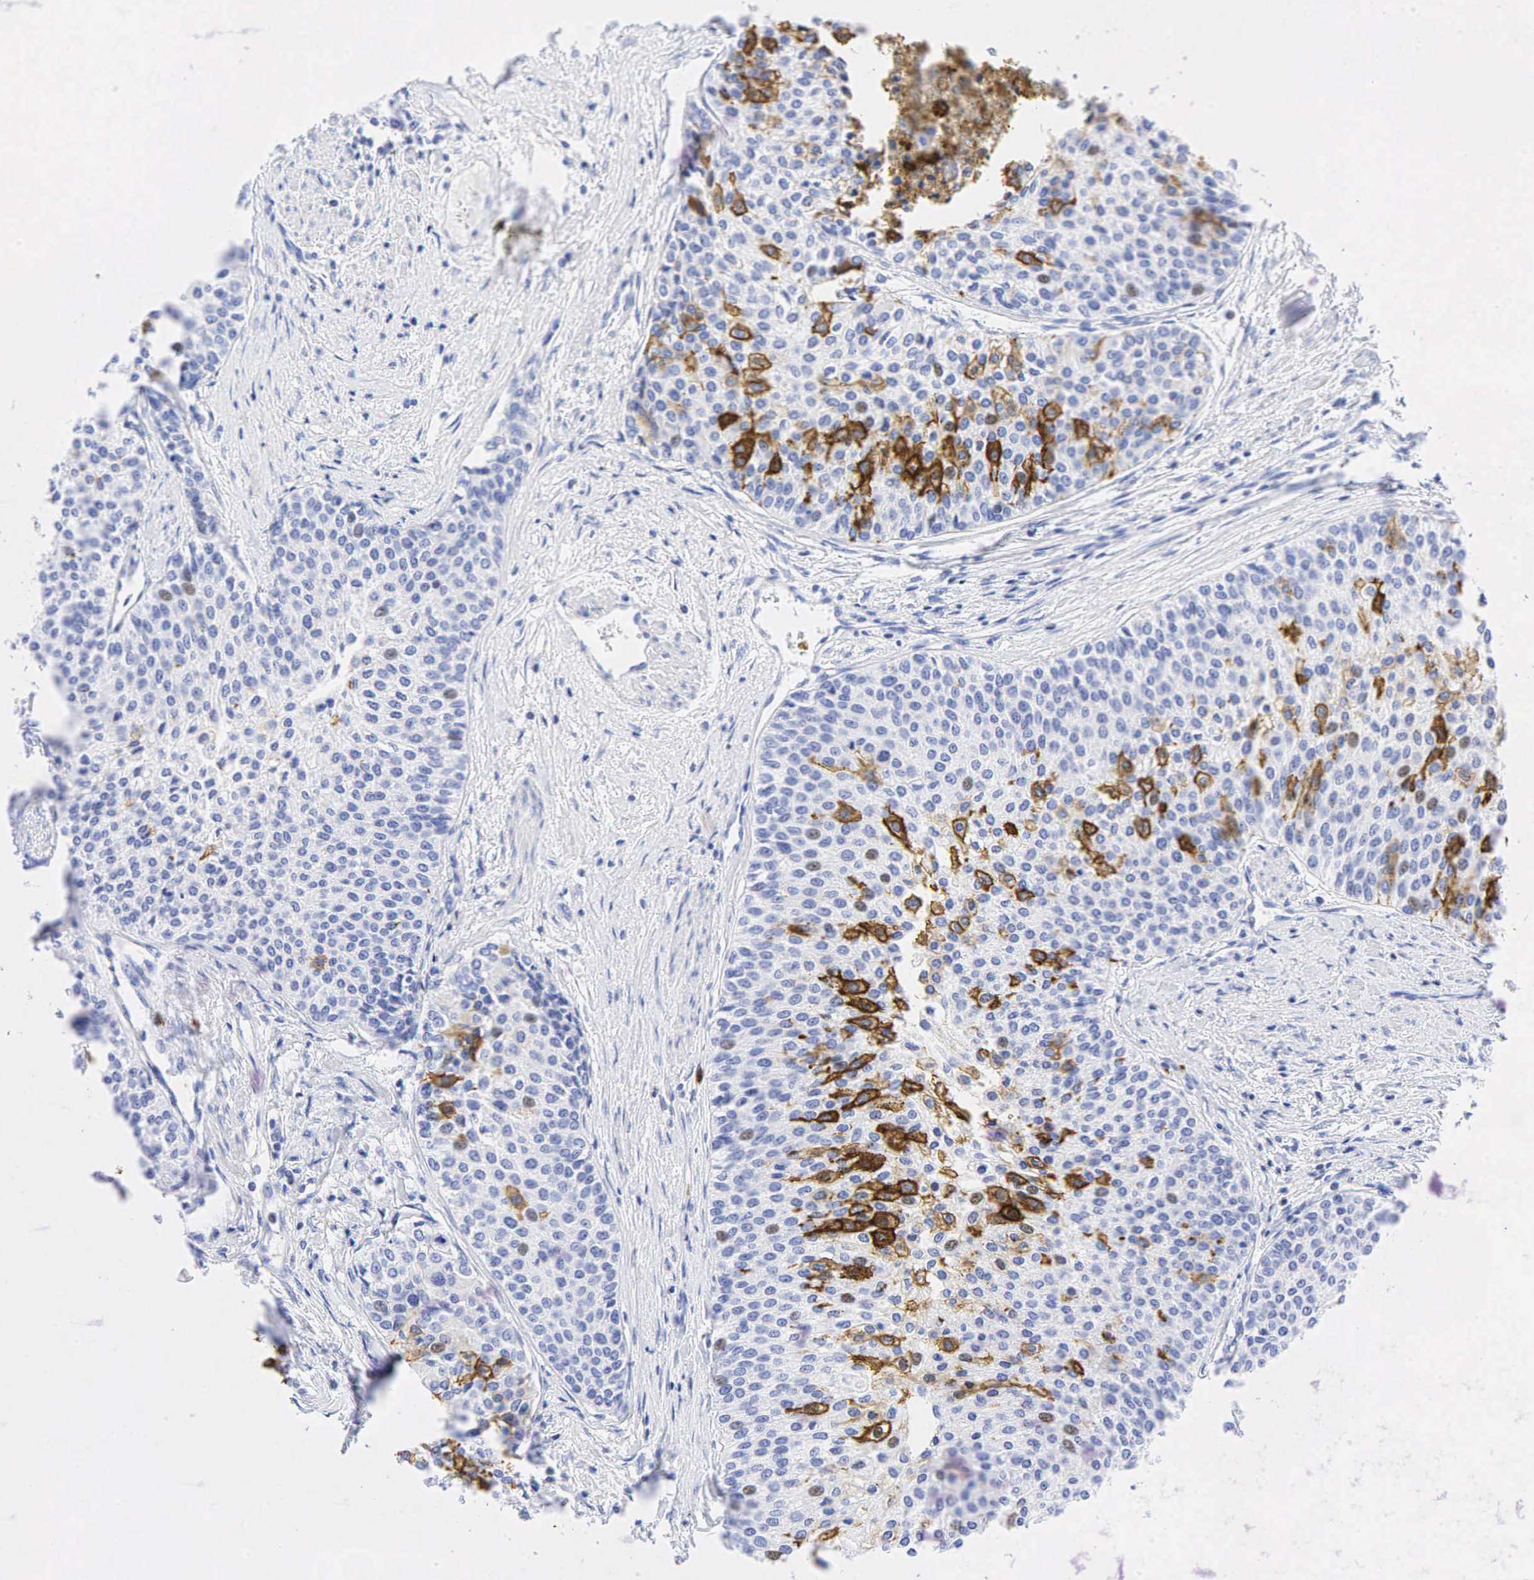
{"staining": {"intensity": "strong", "quantity": "<25%", "location": "cytoplasmic/membranous,nuclear"}, "tissue": "urothelial cancer", "cell_type": "Tumor cells", "image_type": "cancer", "snomed": [{"axis": "morphology", "description": "Urothelial carcinoma, Low grade"}, {"axis": "topography", "description": "Urinary bladder"}], "caption": "Low-grade urothelial carcinoma was stained to show a protein in brown. There is medium levels of strong cytoplasmic/membranous and nuclear expression in approximately <25% of tumor cells.", "gene": "FUT4", "patient": {"sex": "female", "age": 73}}